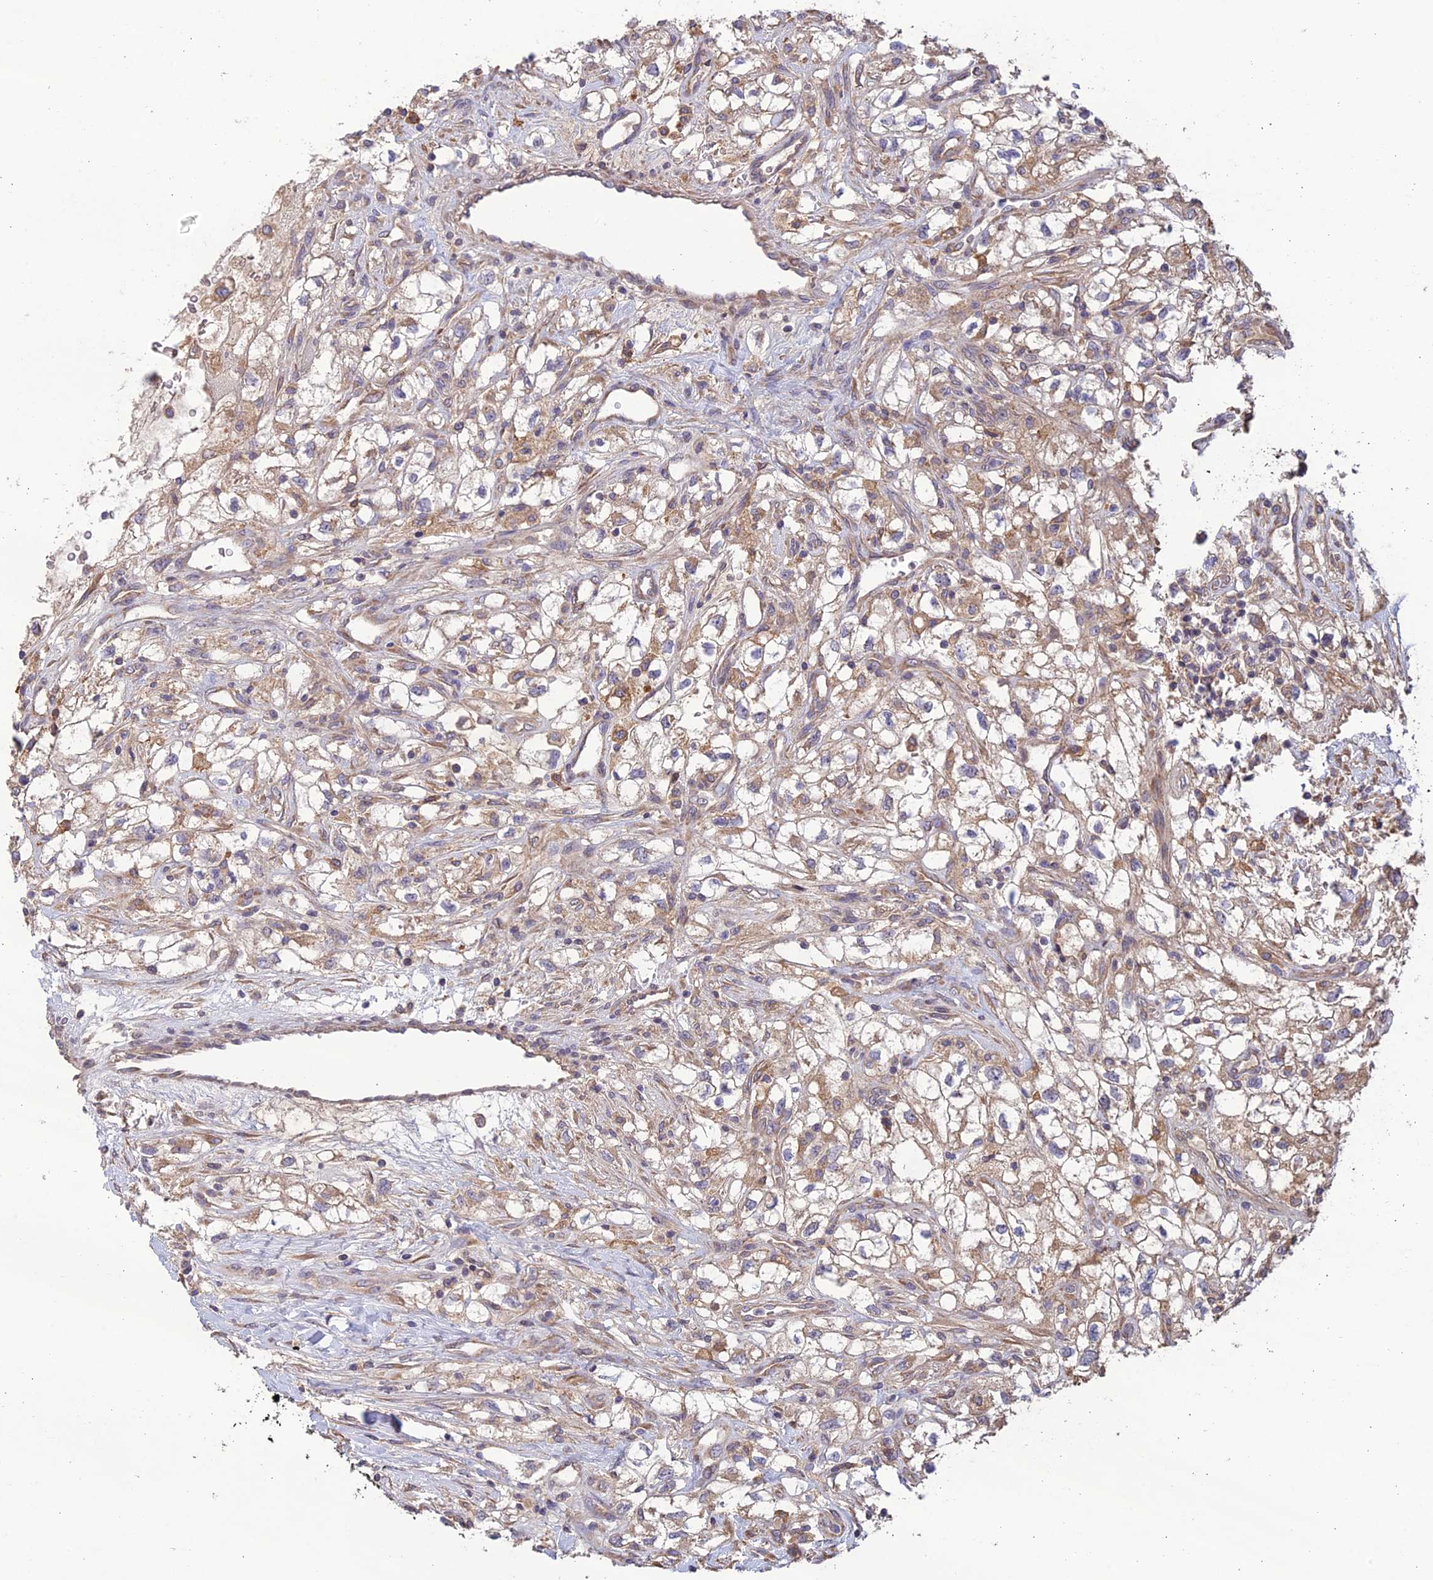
{"staining": {"intensity": "moderate", "quantity": "25%-75%", "location": "cytoplasmic/membranous"}, "tissue": "renal cancer", "cell_type": "Tumor cells", "image_type": "cancer", "snomed": [{"axis": "morphology", "description": "Adenocarcinoma, NOS"}, {"axis": "topography", "description": "Kidney"}], "caption": "A micrograph of human renal adenocarcinoma stained for a protein shows moderate cytoplasmic/membranous brown staining in tumor cells.", "gene": "MRNIP", "patient": {"sex": "male", "age": 59}}